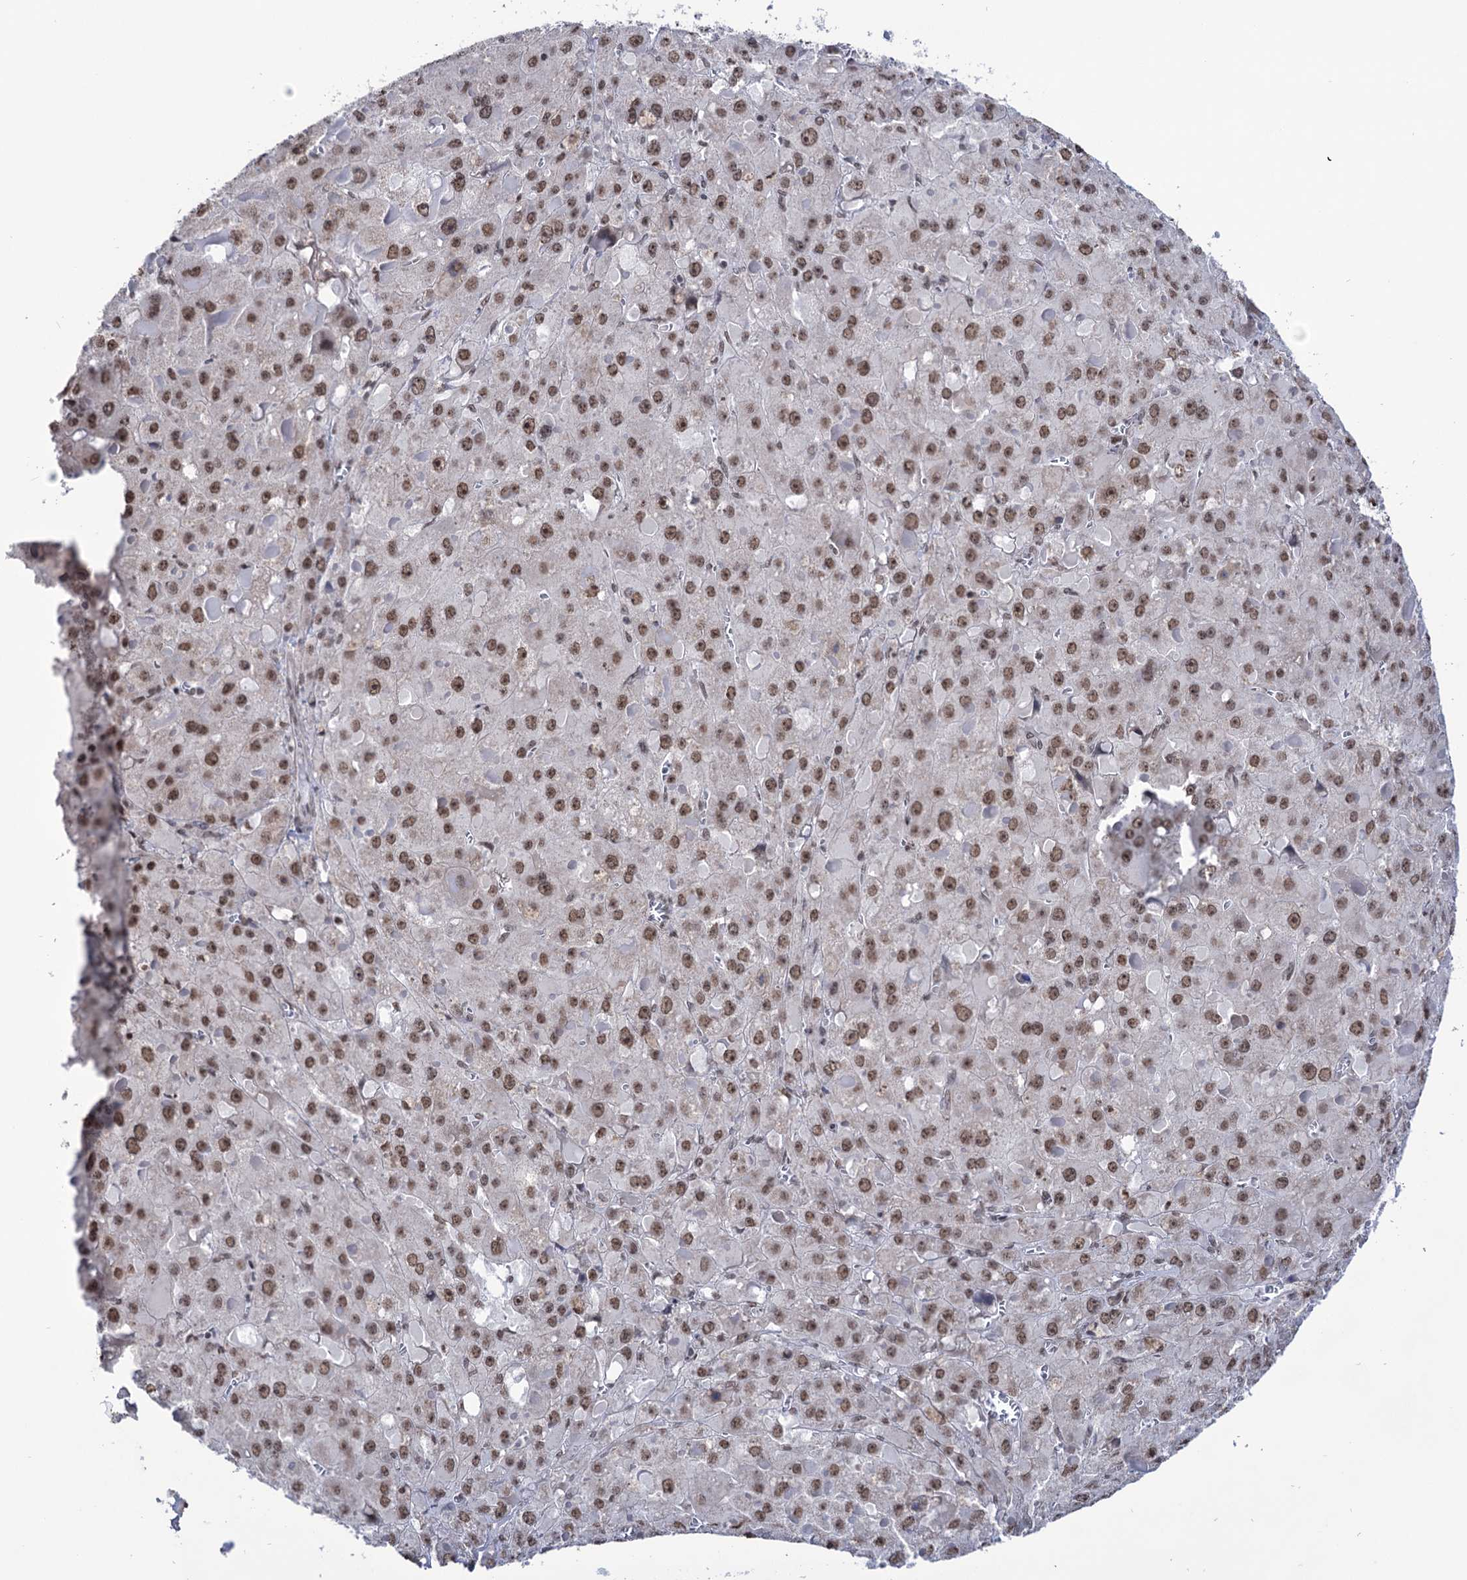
{"staining": {"intensity": "moderate", "quantity": ">75%", "location": "nuclear"}, "tissue": "liver cancer", "cell_type": "Tumor cells", "image_type": "cancer", "snomed": [{"axis": "morphology", "description": "Carcinoma, Hepatocellular, NOS"}, {"axis": "topography", "description": "Liver"}], "caption": "Human liver cancer (hepatocellular carcinoma) stained with a brown dye exhibits moderate nuclear positive staining in about >75% of tumor cells.", "gene": "ABHD10", "patient": {"sex": "female", "age": 73}}